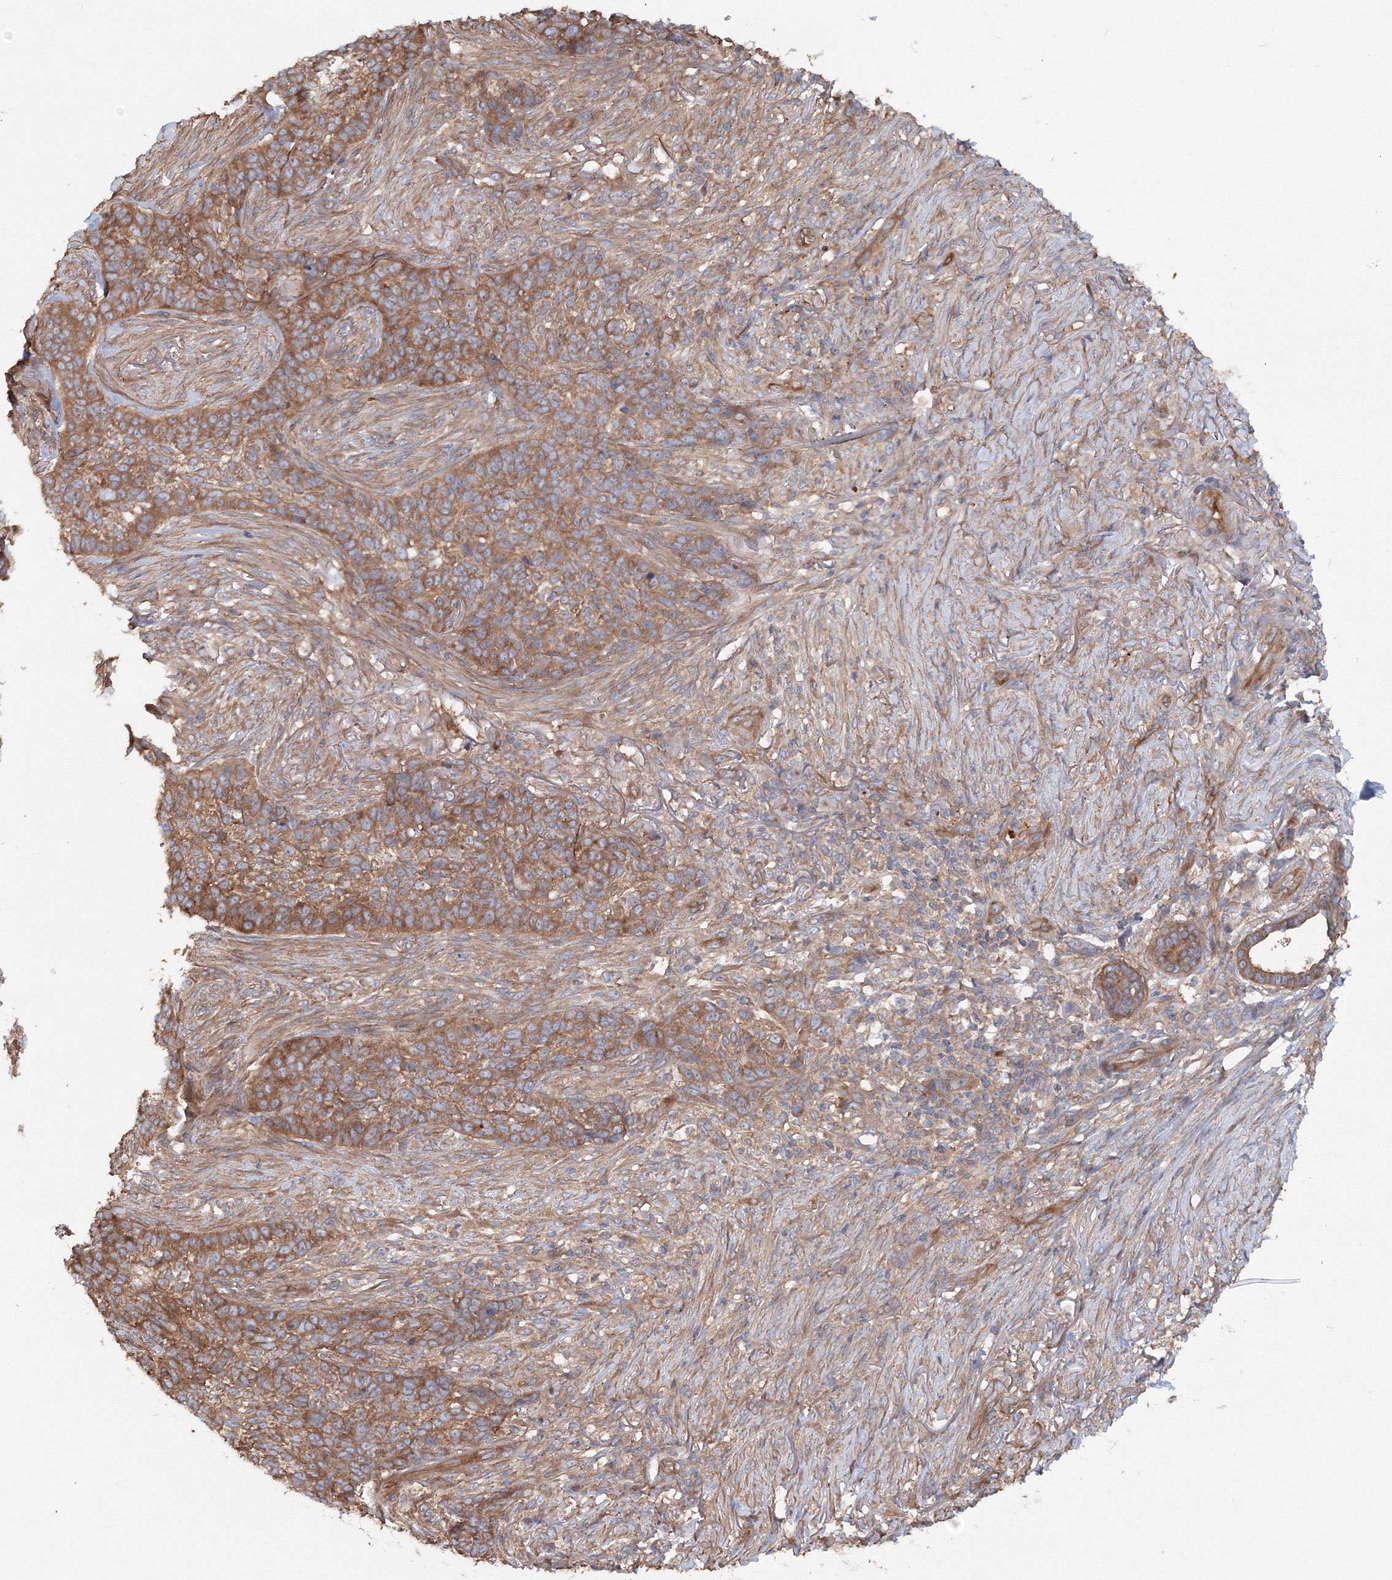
{"staining": {"intensity": "moderate", "quantity": ">75%", "location": "cytoplasmic/membranous"}, "tissue": "skin cancer", "cell_type": "Tumor cells", "image_type": "cancer", "snomed": [{"axis": "morphology", "description": "Basal cell carcinoma"}, {"axis": "topography", "description": "Skin"}], "caption": "Brown immunohistochemical staining in basal cell carcinoma (skin) shows moderate cytoplasmic/membranous expression in approximately >75% of tumor cells. (Stains: DAB (3,3'-diaminobenzidine) in brown, nuclei in blue, Microscopy: brightfield microscopy at high magnification).", "gene": "EXOC1", "patient": {"sex": "male", "age": 85}}